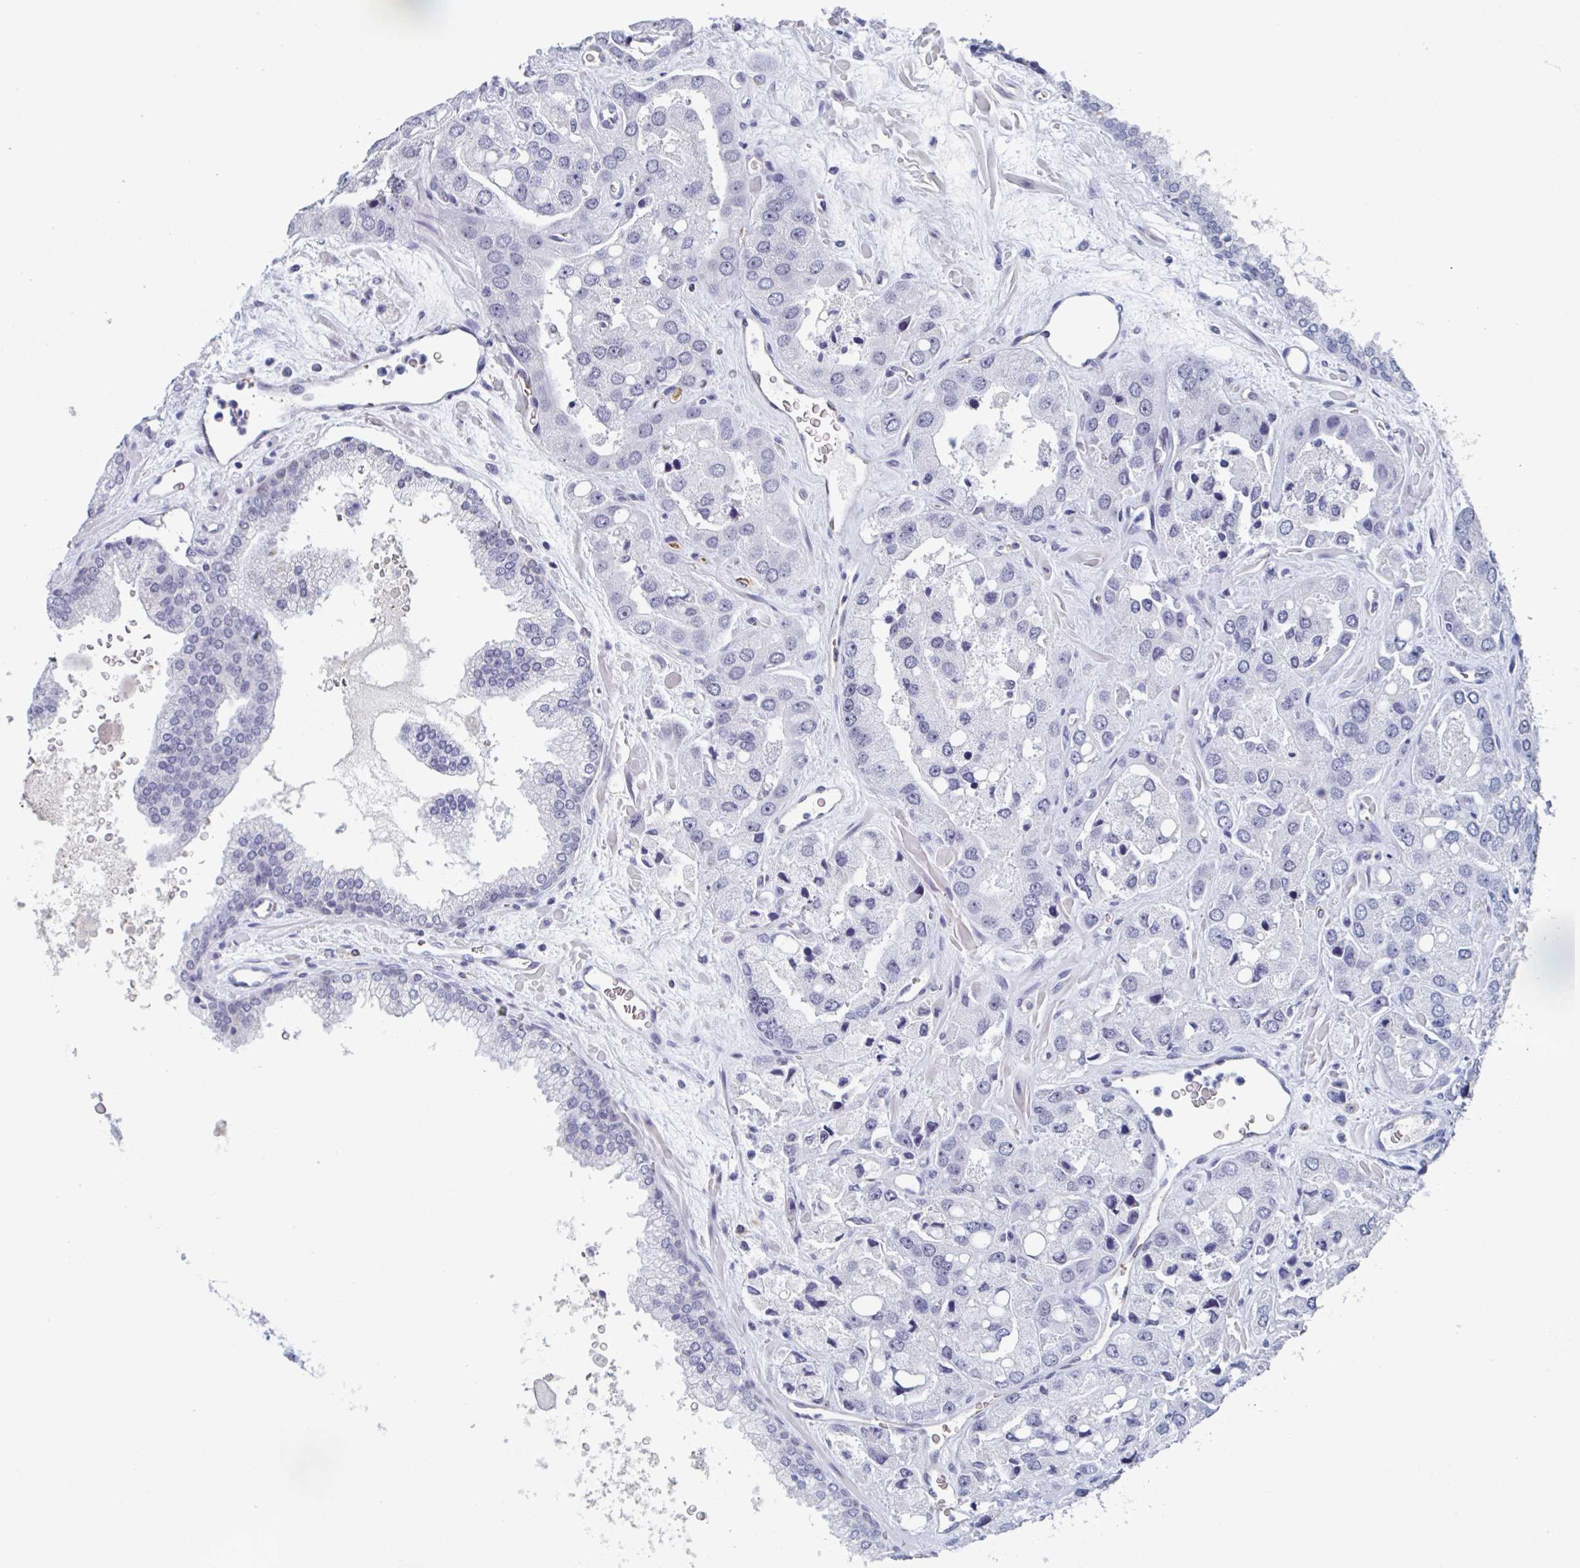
{"staining": {"intensity": "negative", "quantity": "none", "location": "none"}, "tissue": "prostate cancer", "cell_type": "Tumor cells", "image_type": "cancer", "snomed": [{"axis": "morphology", "description": "Normal tissue, NOS"}, {"axis": "morphology", "description": "Adenocarcinoma, High grade"}, {"axis": "topography", "description": "Prostate"}, {"axis": "topography", "description": "Peripheral nerve tissue"}], "caption": "An image of prostate cancer stained for a protein exhibits no brown staining in tumor cells.", "gene": "KDM4D", "patient": {"sex": "male", "age": 68}}